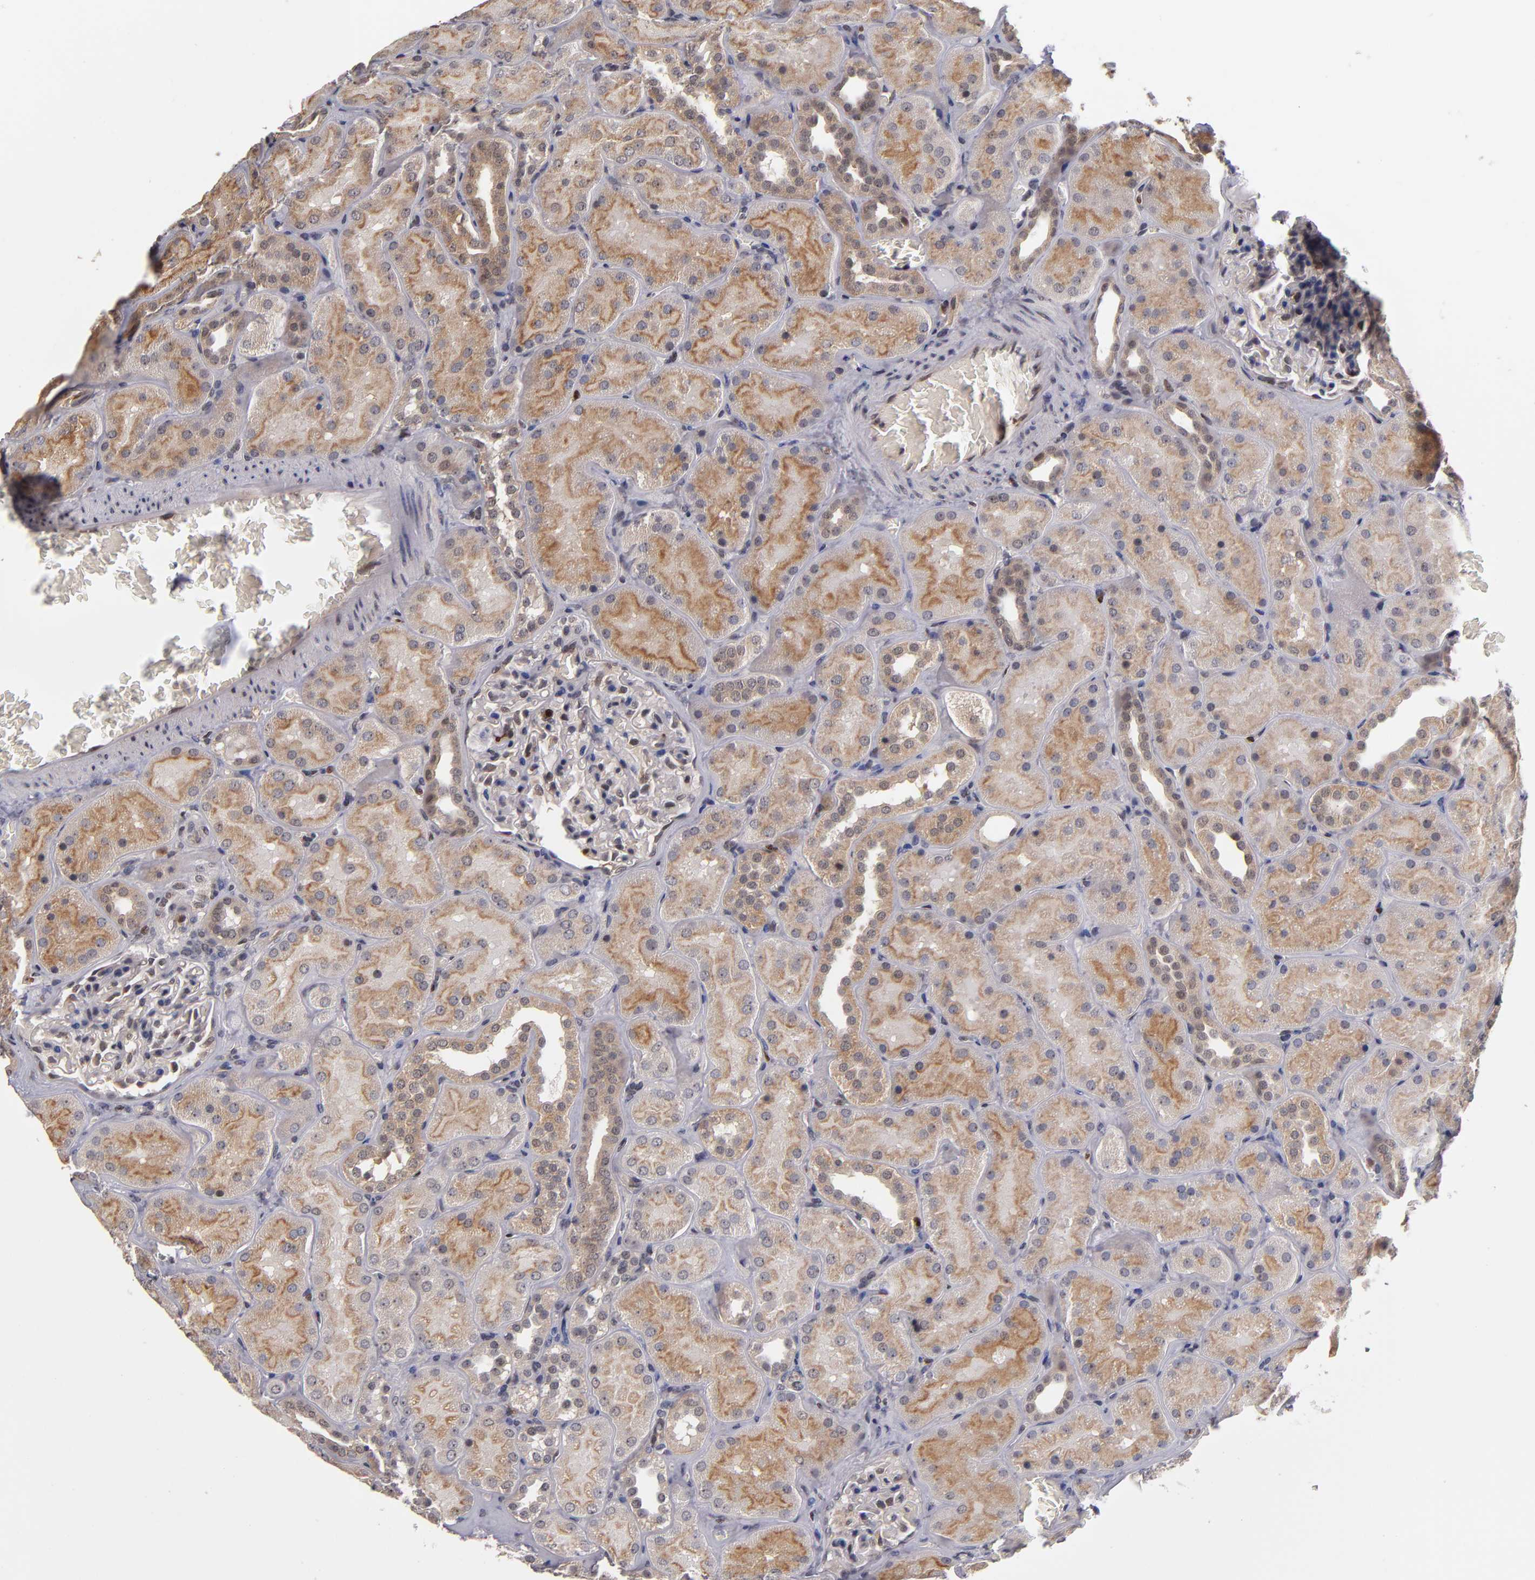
{"staining": {"intensity": "weak", "quantity": "25%-75%", "location": "nuclear"}, "tissue": "kidney", "cell_type": "Cells in glomeruli", "image_type": "normal", "snomed": [{"axis": "morphology", "description": "Normal tissue, NOS"}, {"axis": "topography", "description": "Kidney"}], "caption": "Kidney stained for a protein exhibits weak nuclear positivity in cells in glomeruli. (Stains: DAB in brown, nuclei in blue, Microscopy: brightfield microscopy at high magnification).", "gene": "KDM6A", "patient": {"sex": "male", "age": 28}}